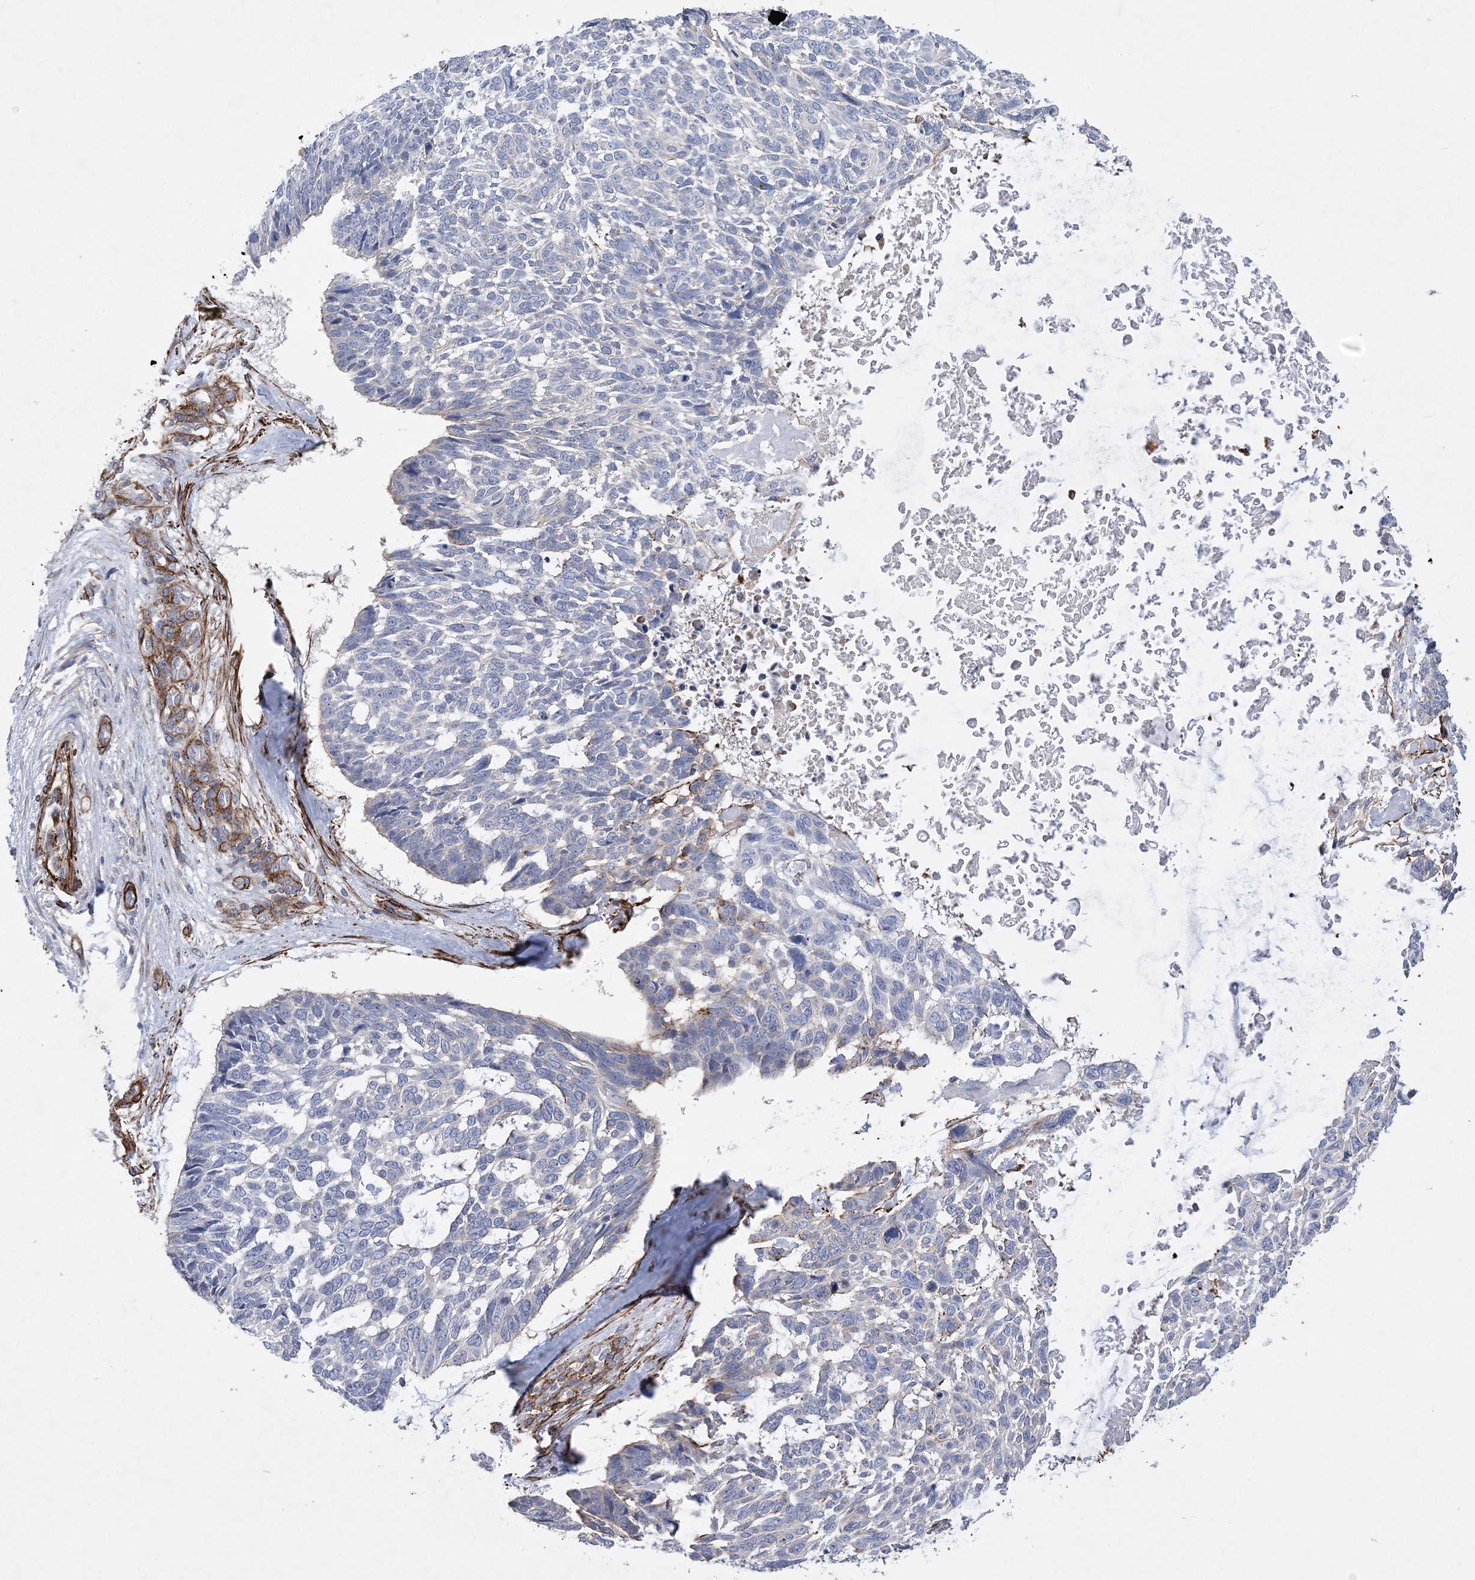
{"staining": {"intensity": "negative", "quantity": "none", "location": "none"}, "tissue": "skin cancer", "cell_type": "Tumor cells", "image_type": "cancer", "snomed": [{"axis": "morphology", "description": "Basal cell carcinoma"}, {"axis": "topography", "description": "Skin"}], "caption": "Basal cell carcinoma (skin) was stained to show a protein in brown. There is no significant expression in tumor cells.", "gene": "ARSJ", "patient": {"sex": "male", "age": 88}}